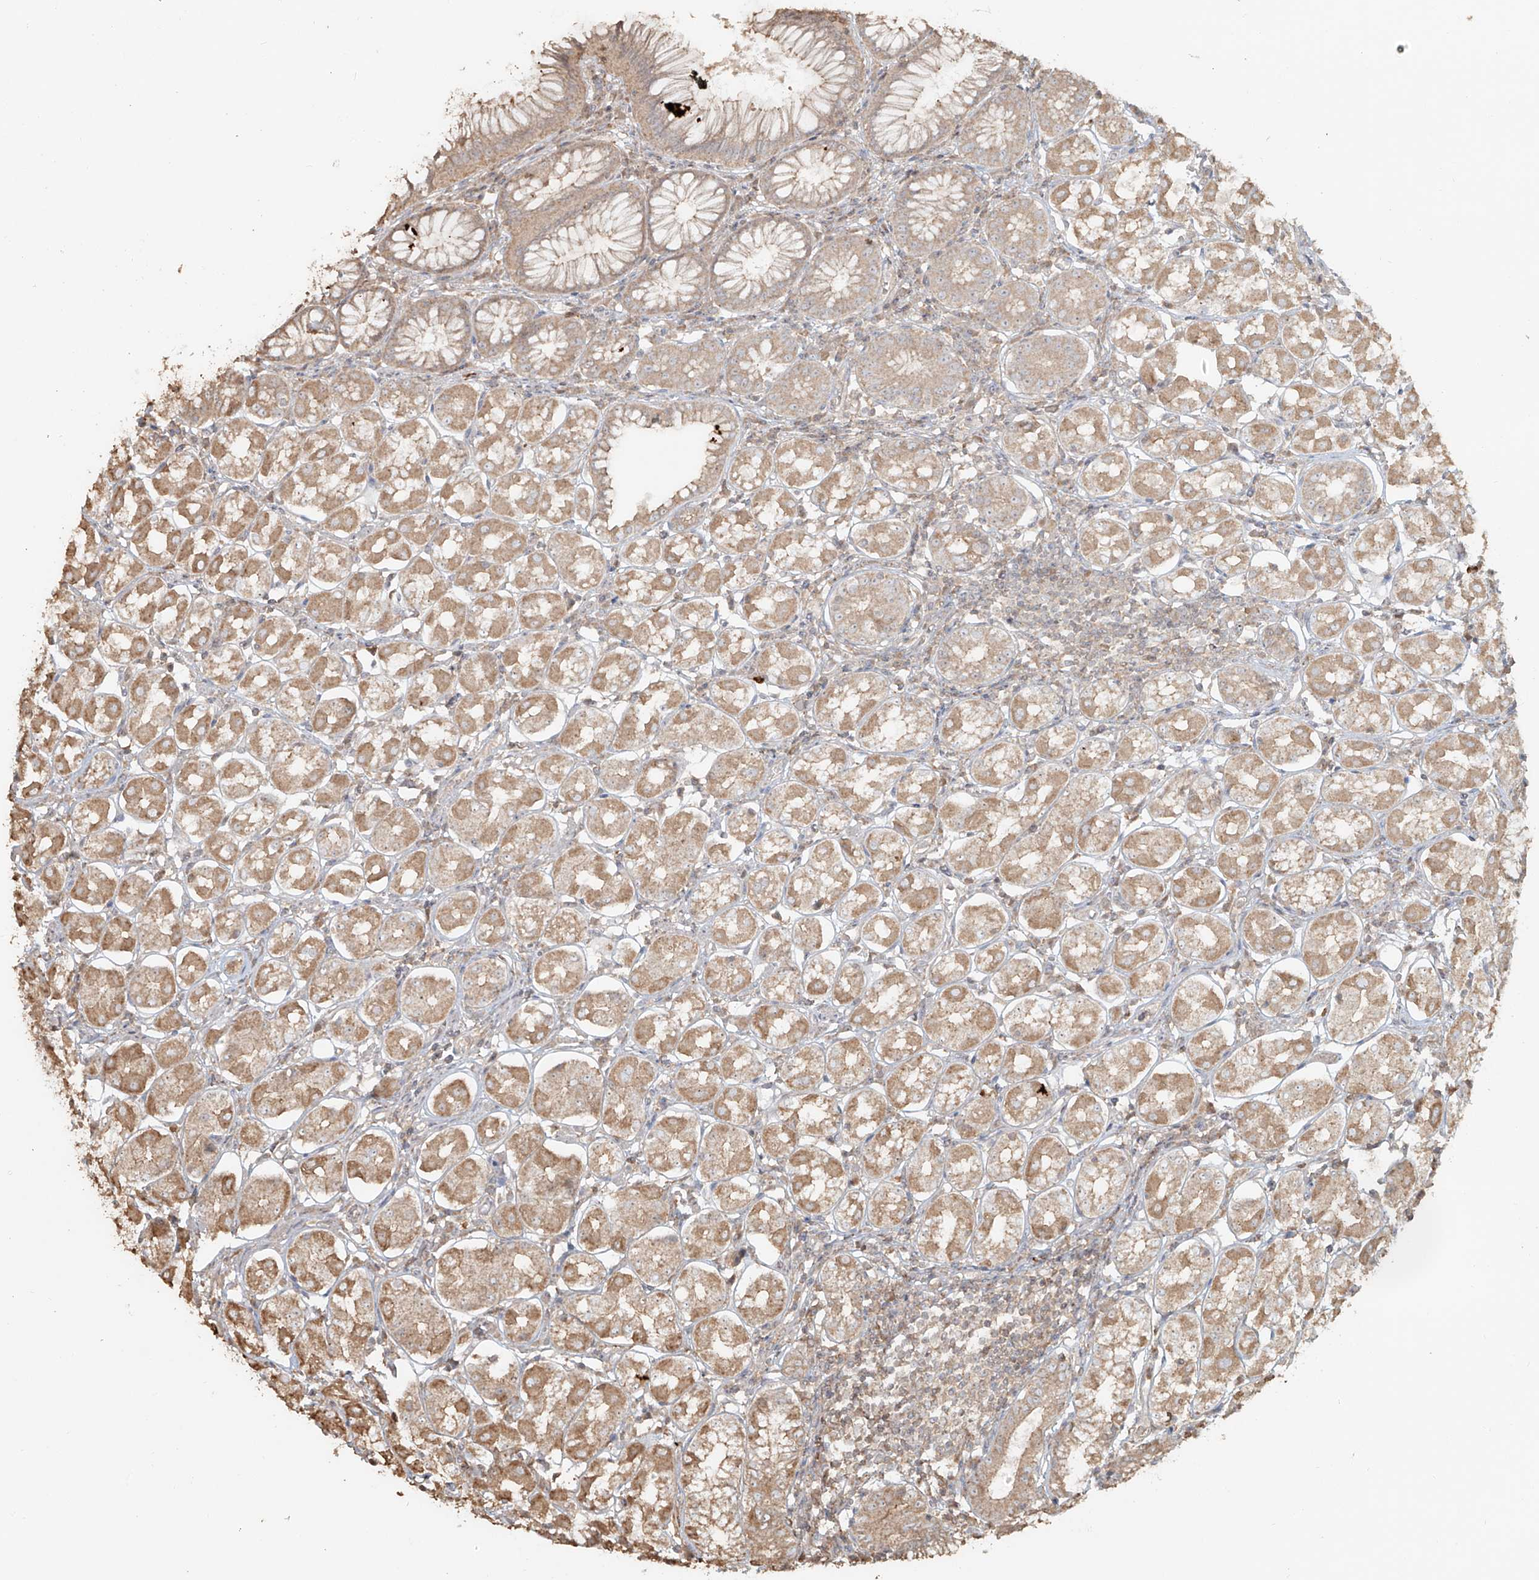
{"staining": {"intensity": "moderate", "quantity": ">75%", "location": "cytoplasmic/membranous"}, "tissue": "stomach", "cell_type": "Glandular cells", "image_type": "normal", "snomed": [{"axis": "morphology", "description": "Normal tissue, NOS"}, {"axis": "topography", "description": "Stomach, lower"}], "caption": "Stomach stained with DAB immunohistochemistry (IHC) displays medium levels of moderate cytoplasmic/membranous staining in about >75% of glandular cells.", "gene": "NPHS1", "patient": {"sex": "female", "age": 56}}